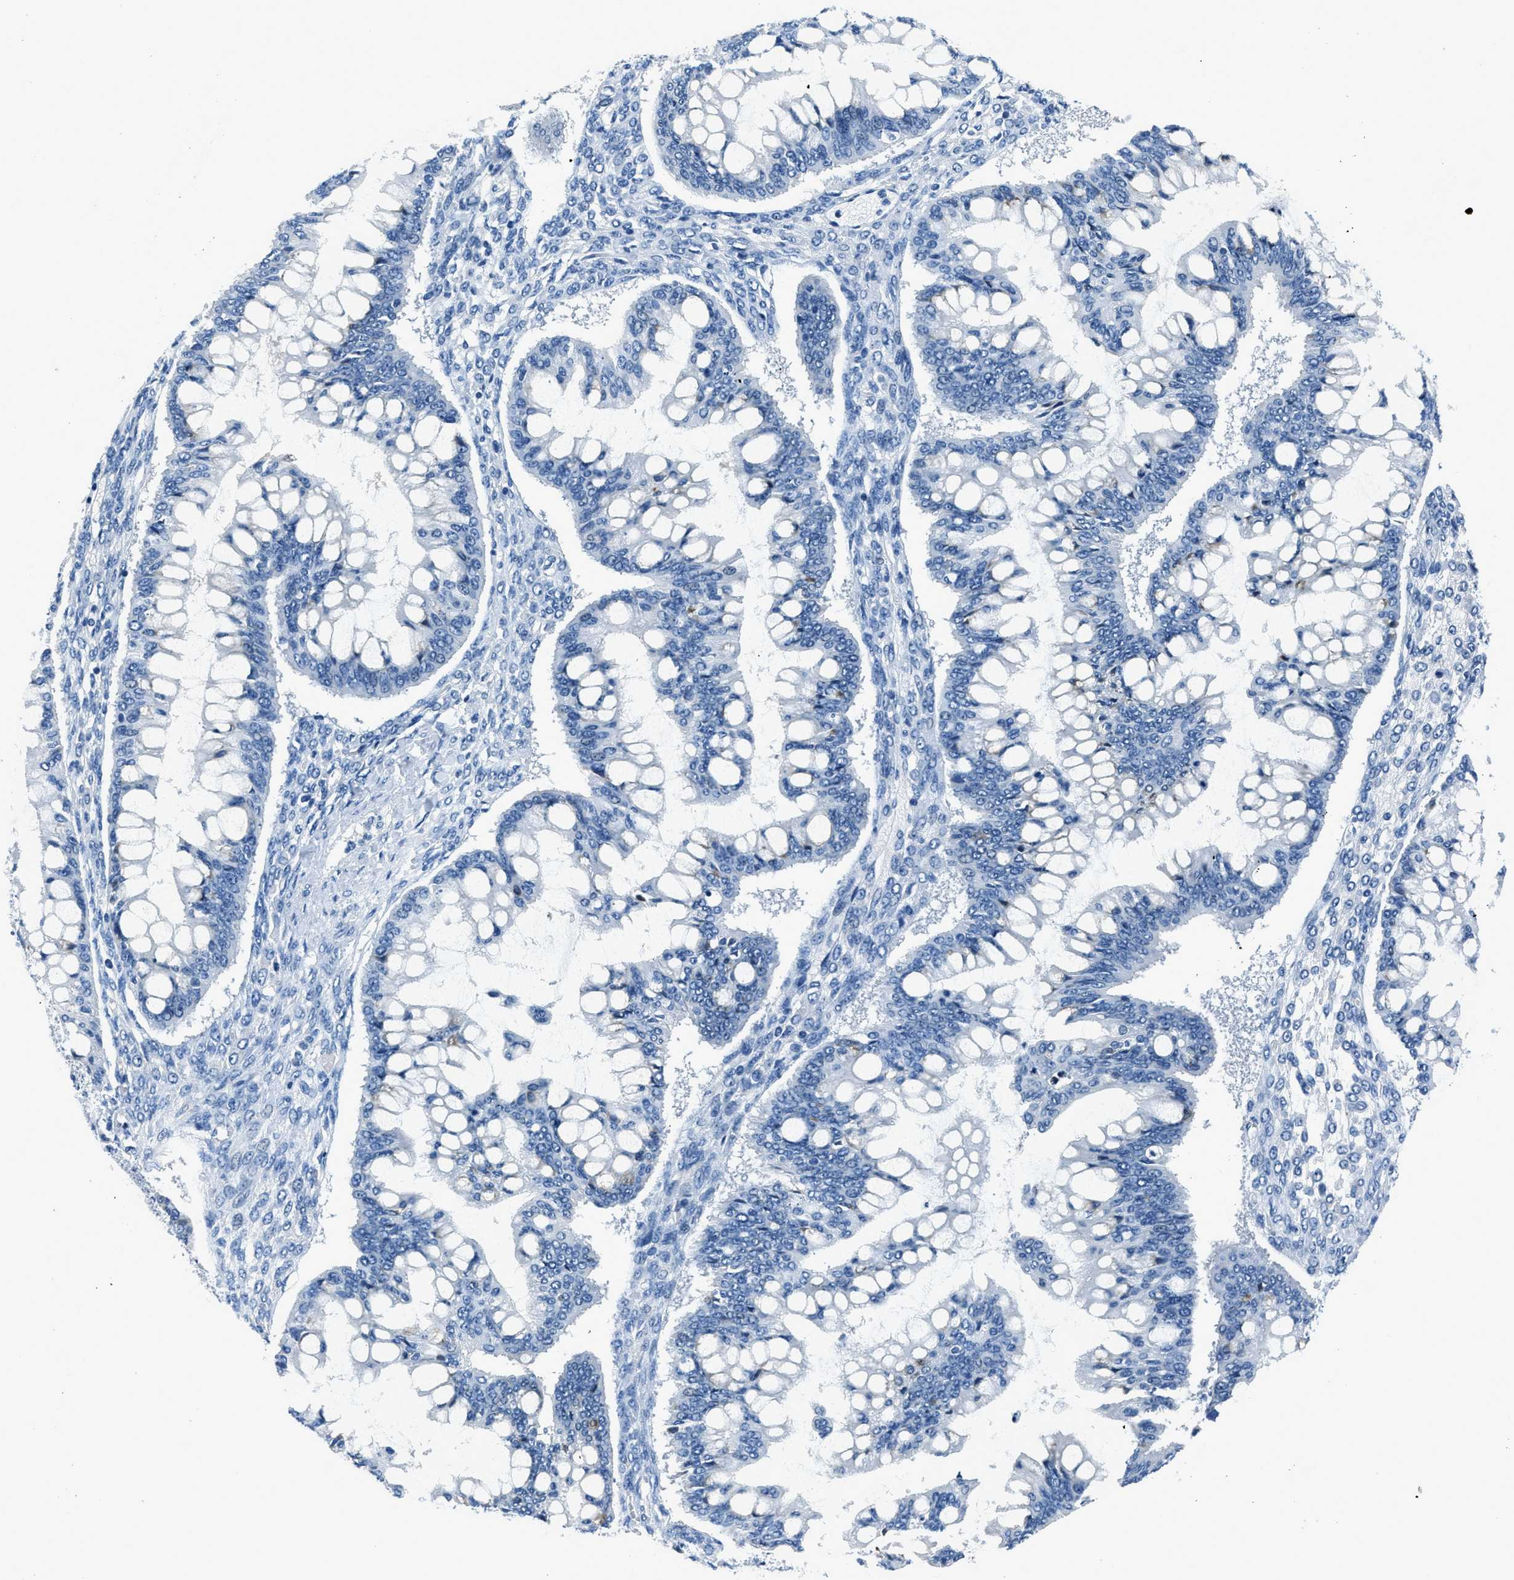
{"staining": {"intensity": "negative", "quantity": "none", "location": "none"}, "tissue": "ovarian cancer", "cell_type": "Tumor cells", "image_type": "cancer", "snomed": [{"axis": "morphology", "description": "Cystadenocarcinoma, mucinous, NOS"}, {"axis": "topography", "description": "Ovary"}], "caption": "Ovarian cancer (mucinous cystadenocarcinoma) stained for a protein using immunohistochemistry shows no expression tumor cells.", "gene": "GJA3", "patient": {"sex": "female", "age": 73}}